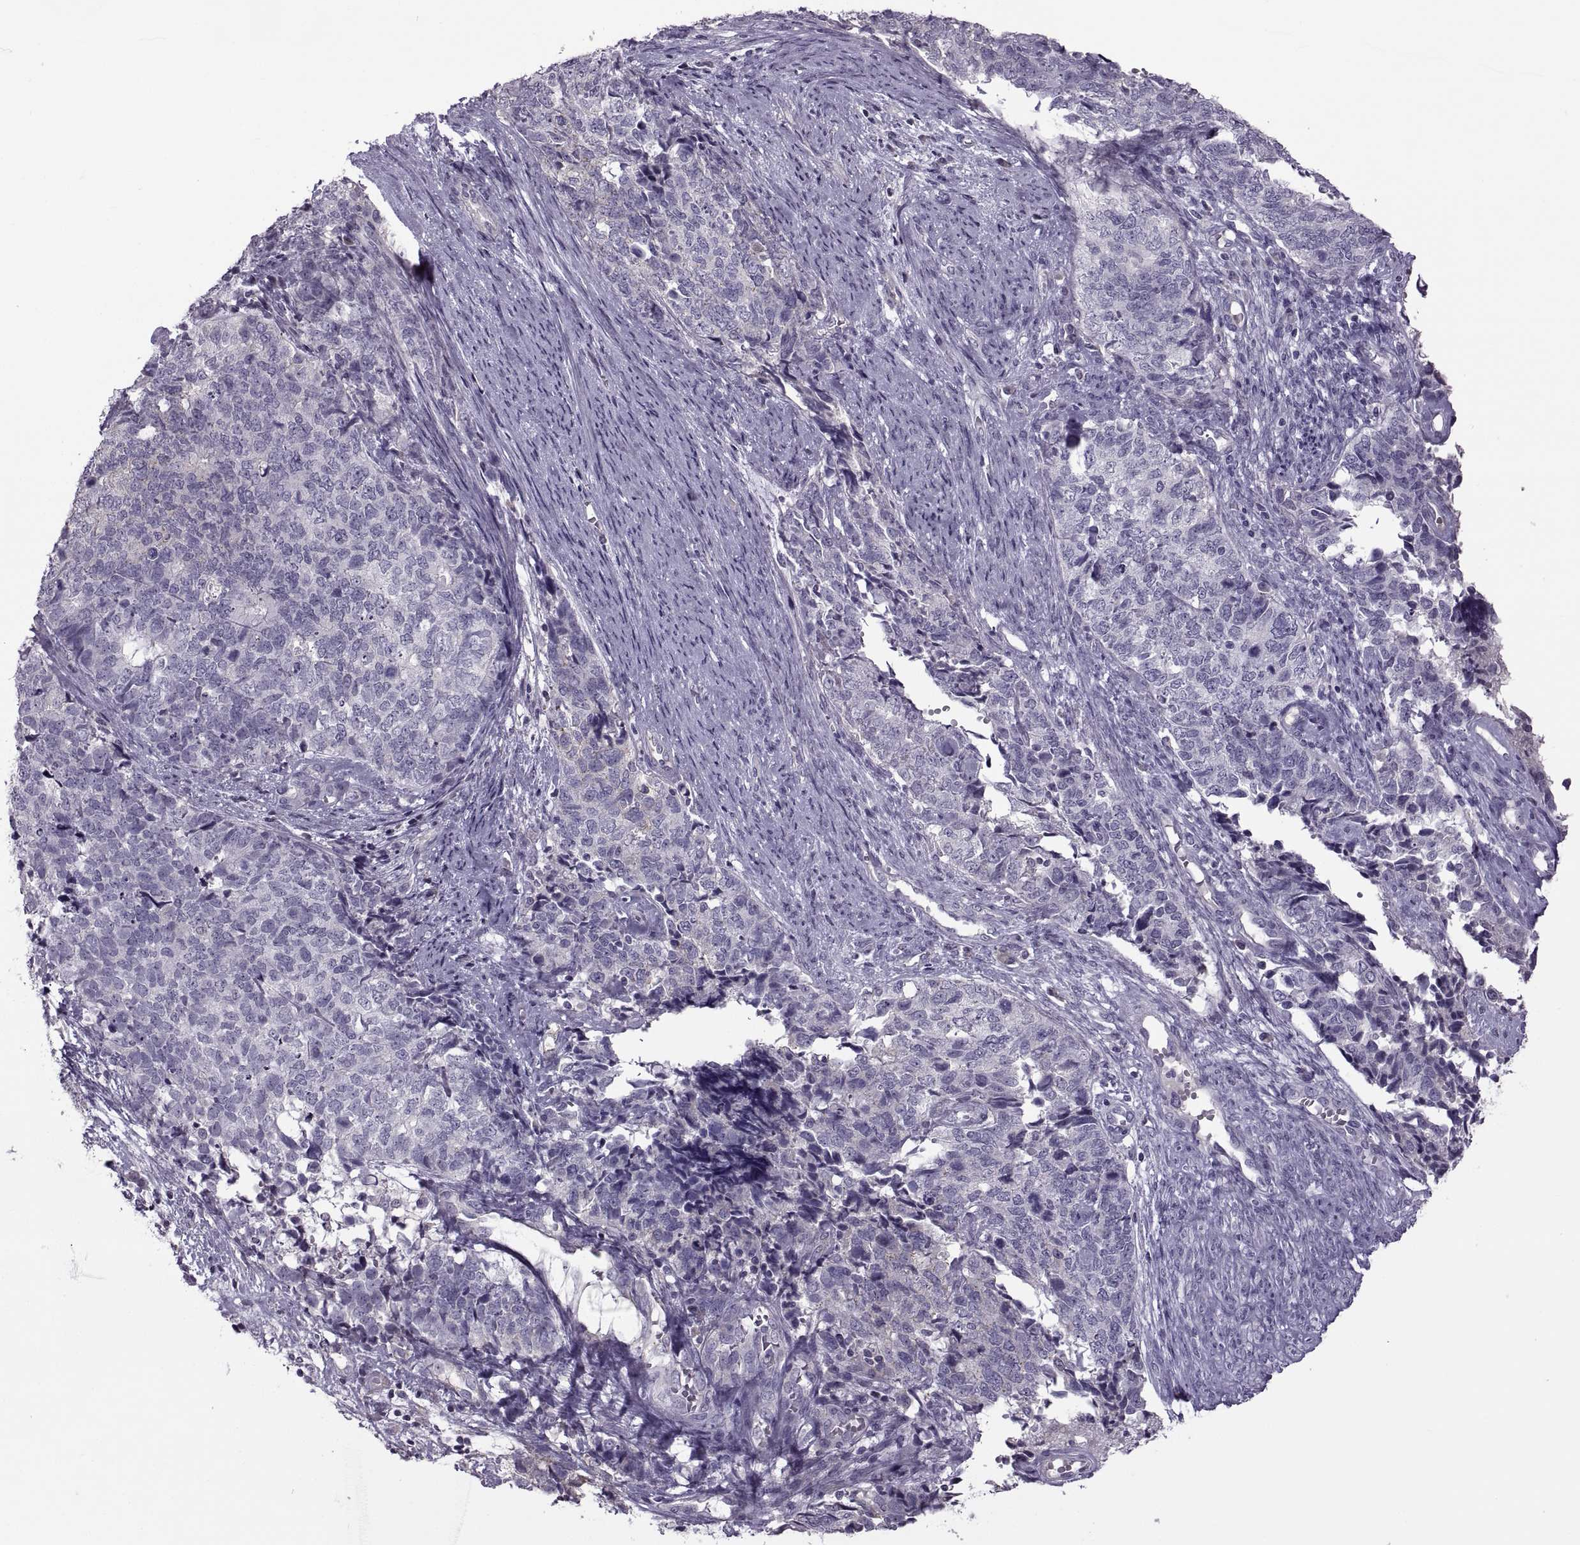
{"staining": {"intensity": "weak", "quantity": "<25%", "location": "cytoplasmic/membranous"}, "tissue": "cervical cancer", "cell_type": "Tumor cells", "image_type": "cancer", "snomed": [{"axis": "morphology", "description": "Squamous cell carcinoma, NOS"}, {"axis": "topography", "description": "Cervix"}], "caption": "High power microscopy histopathology image of an immunohistochemistry image of cervical cancer (squamous cell carcinoma), revealing no significant staining in tumor cells.", "gene": "RSPH6A", "patient": {"sex": "female", "age": 63}}